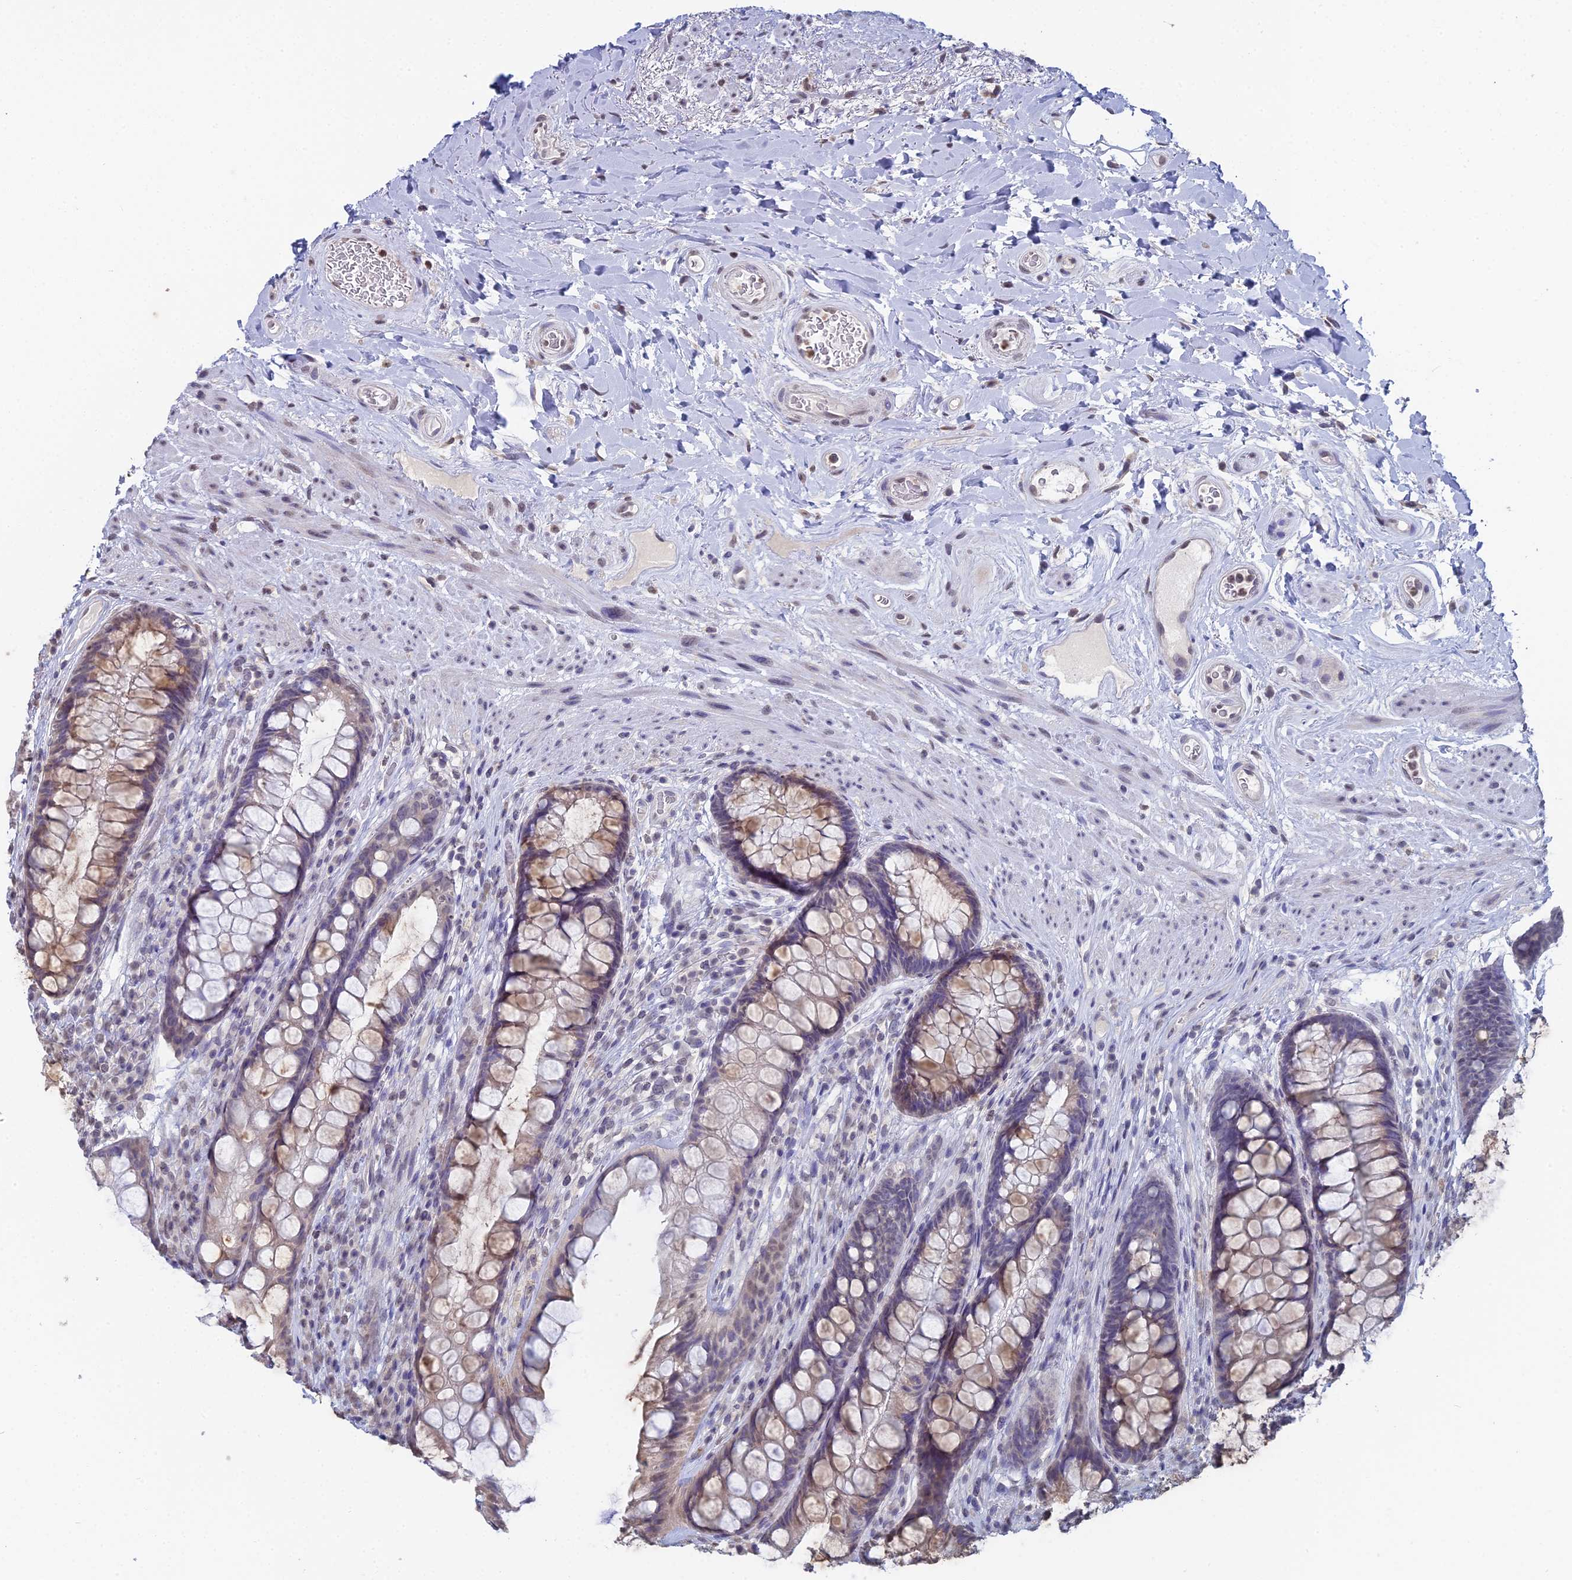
{"staining": {"intensity": "weak", "quantity": "25%-75%", "location": "cytoplasmic/membranous"}, "tissue": "rectum", "cell_type": "Glandular cells", "image_type": "normal", "snomed": [{"axis": "morphology", "description": "Normal tissue, NOS"}, {"axis": "topography", "description": "Rectum"}], "caption": "Immunohistochemistry (IHC) (DAB) staining of normal rectum reveals weak cytoplasmic/membranous protein staining in about 25%-75% of glandular cells.", "gene": "PRR22", "patient": {"sex": "male", "age": 74}}